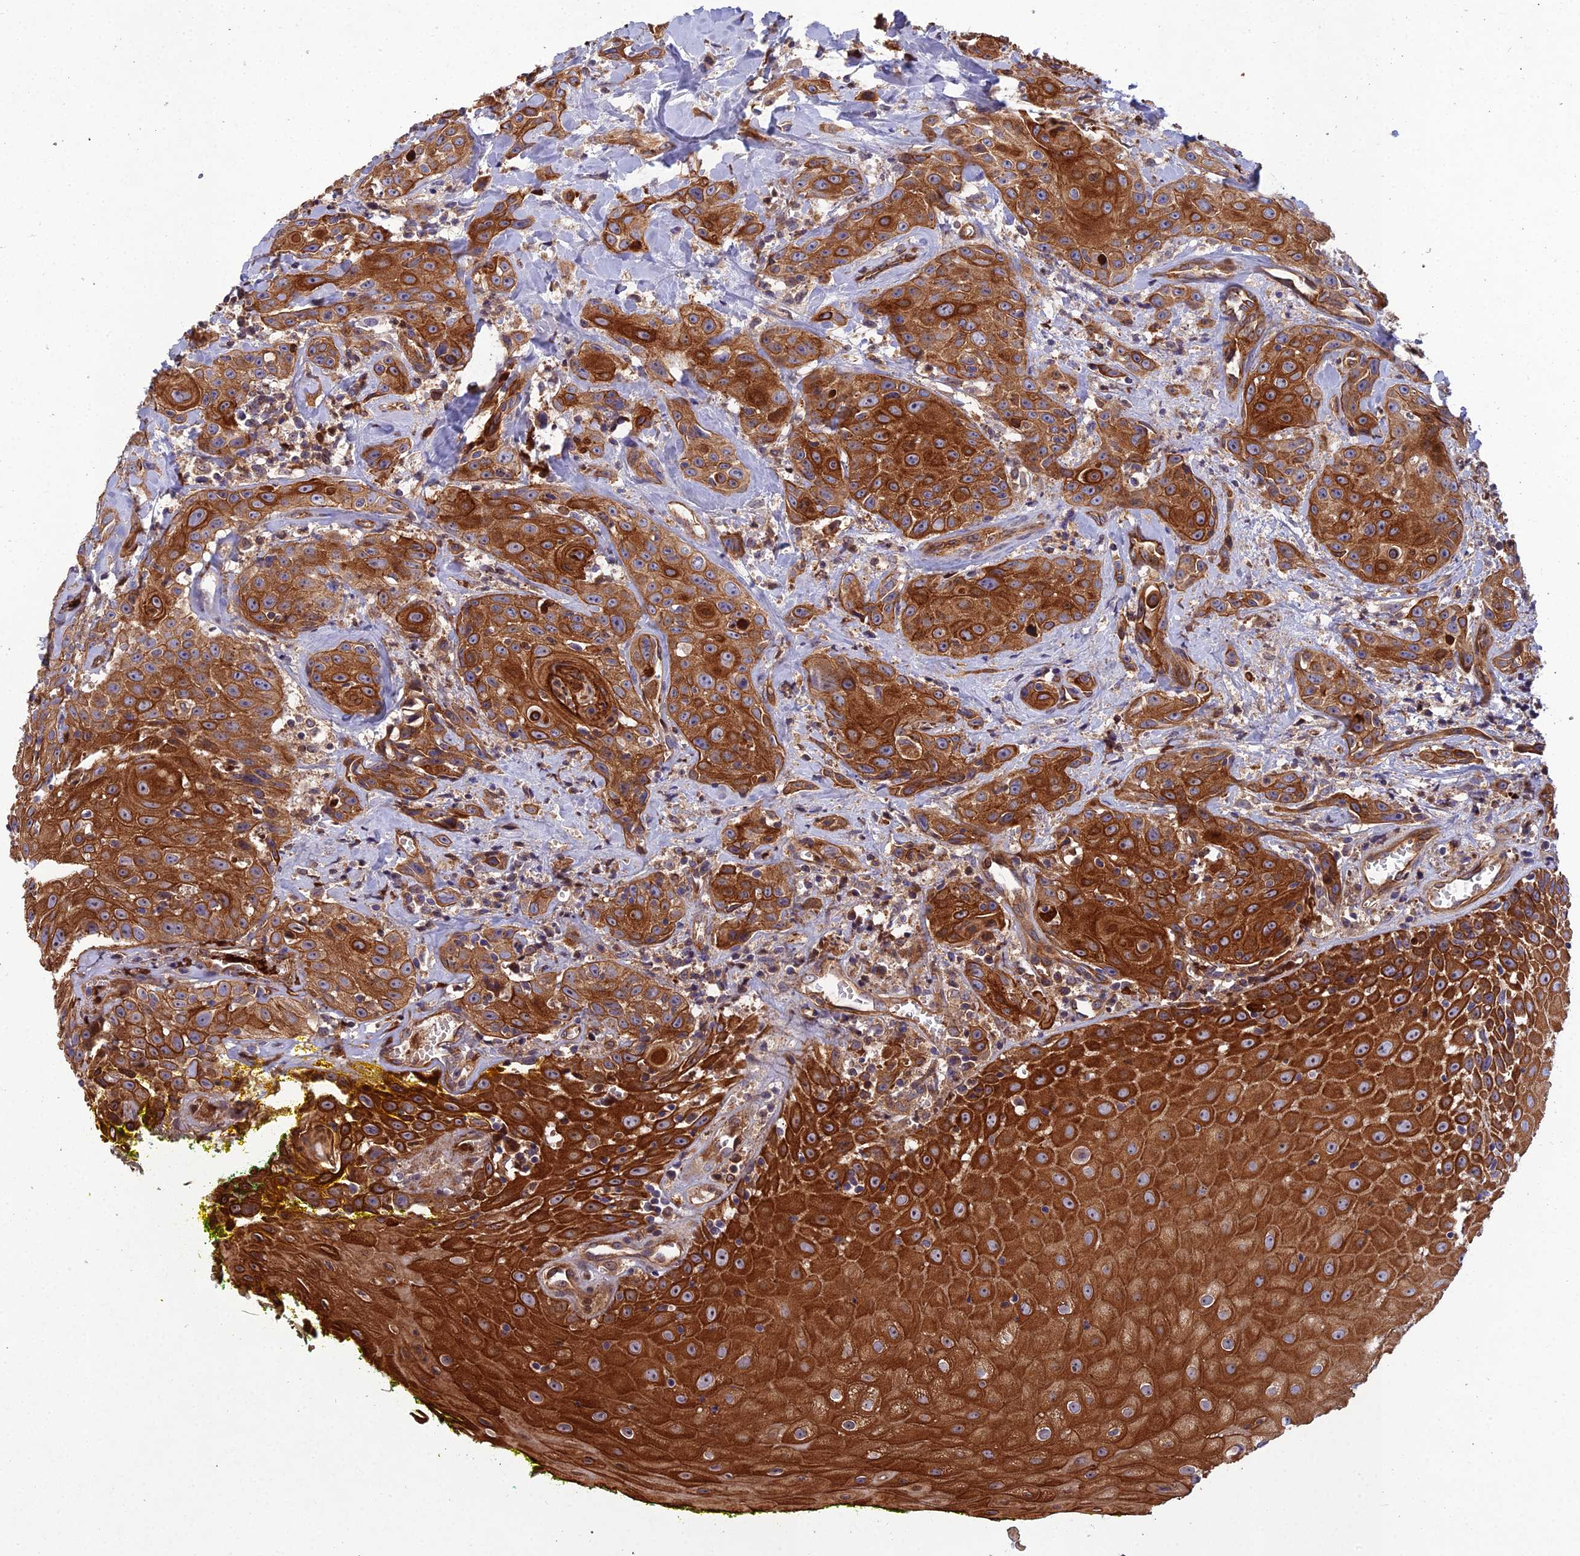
{"staining": {"intensity": "strong", "quantity": ">75%", "location": "cytoplasmic/membranous"}, "tissue": "head and neck cancer", "cell_type": "Tumor cells", "image_type": "cancer", "snomed": [{"axis": "morphology", "description": "Squamous cell carcinoma, NOS"}, {"axis": "topography", "description": "Oral tissue"}, {"axis": "topography", "description": "Head-Neck"}], "caption": "DAB (3,3'-diaminobenzidine) immunohistochemical staining of human squamous cell carcinoma (head and neck) displays strong cytoplasmic/membranous protein staining in about >75% of tumor cells.", "gene": "RALGAPA2", "patient": {"sex": "female", "age": 82}}